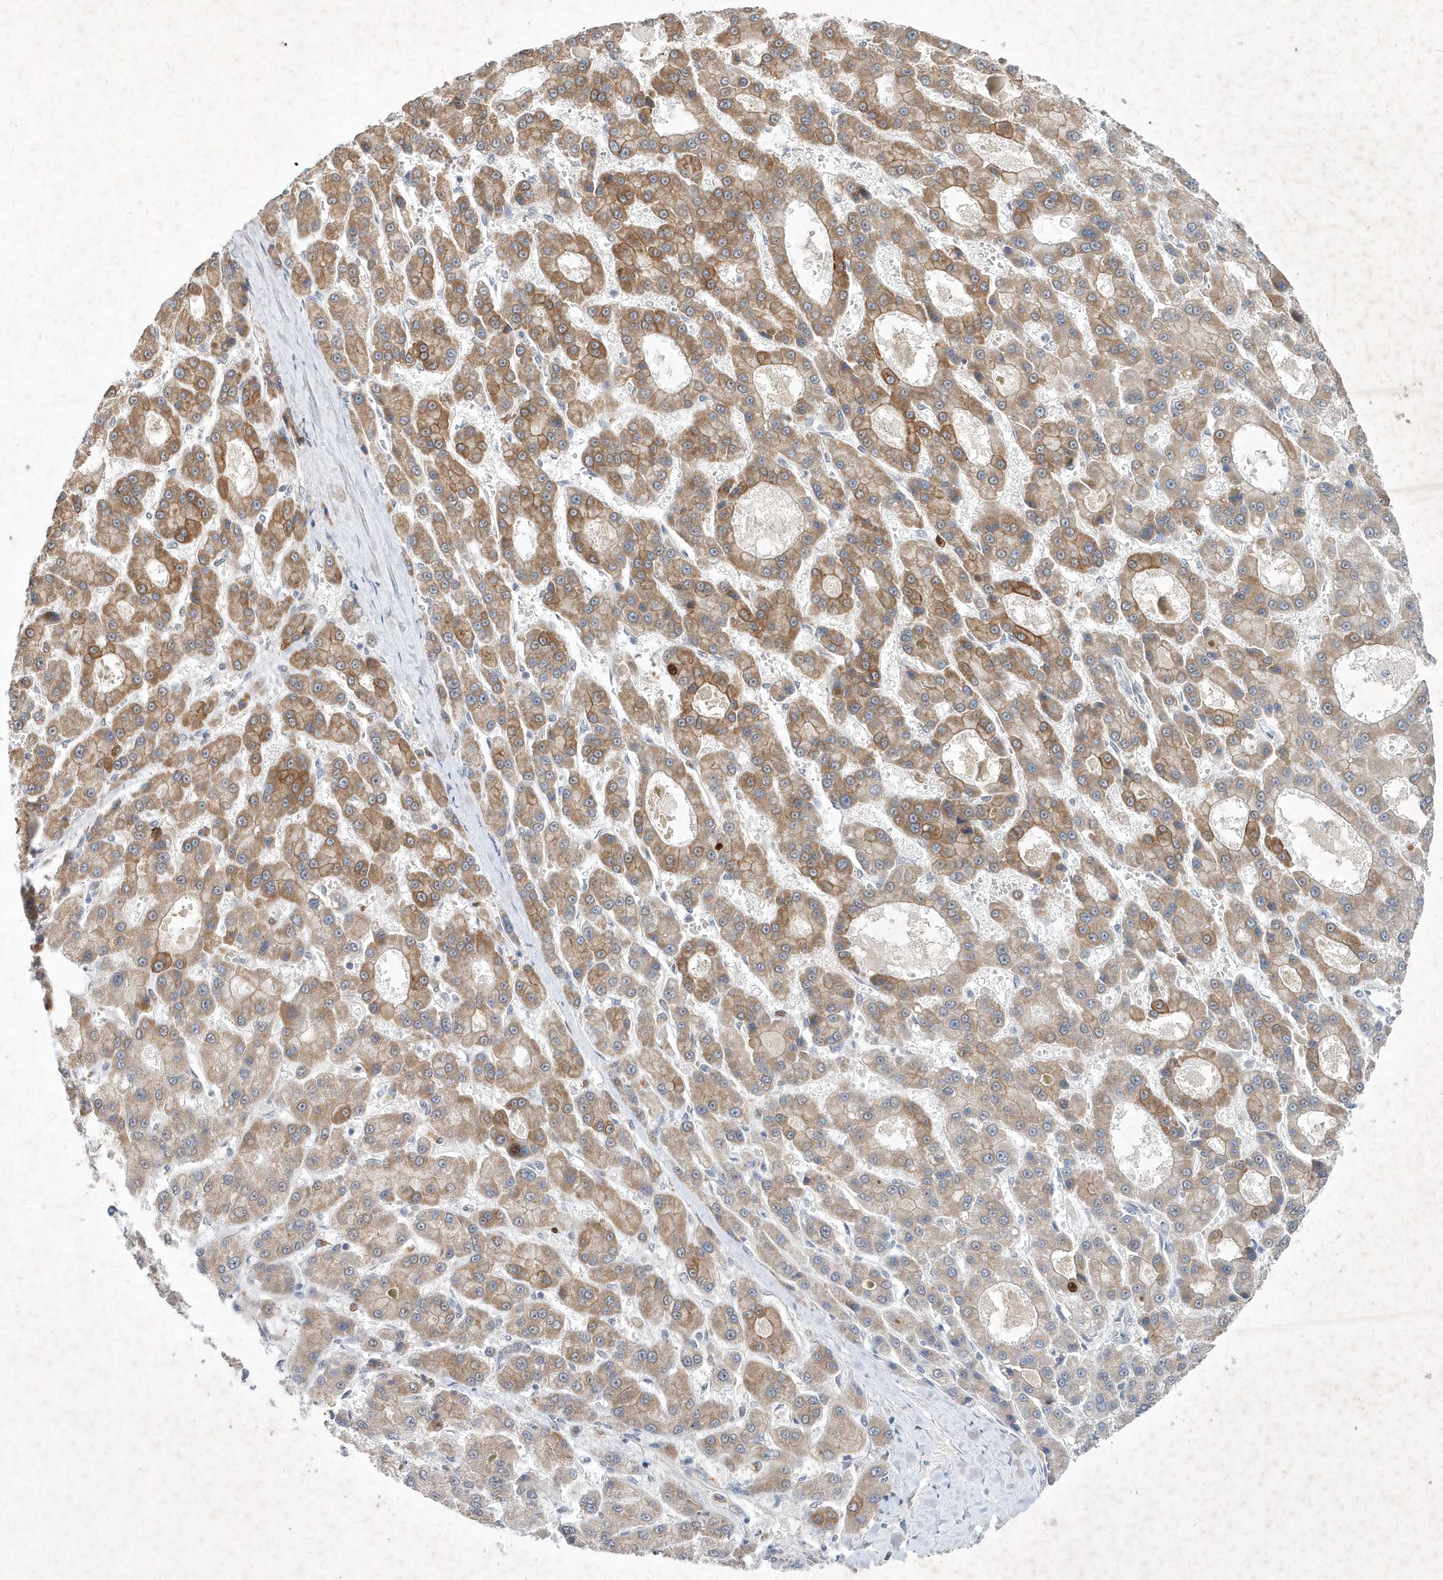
{"staining": {"intensity": "moderate", "quantity": ">75%", "location": "cytoplasmic/membranous"}, "tissue": "liver cancer", "cell_type": "Tumor cells", "image_type": "cancer", "snomed": [{"axis": "morphology", "description": "Carcinoma, Hepatocellular, NOS"}, {"axis": "topography", "description": "Liver"}], "caption": "A brown stain labels moderate cytoplasmic/membranous positivity of a protein in liver hepatocellular carcinoma tumor cells.", "gene": "ZBTB9", "patient": {"sex": "male", "age": 70}}